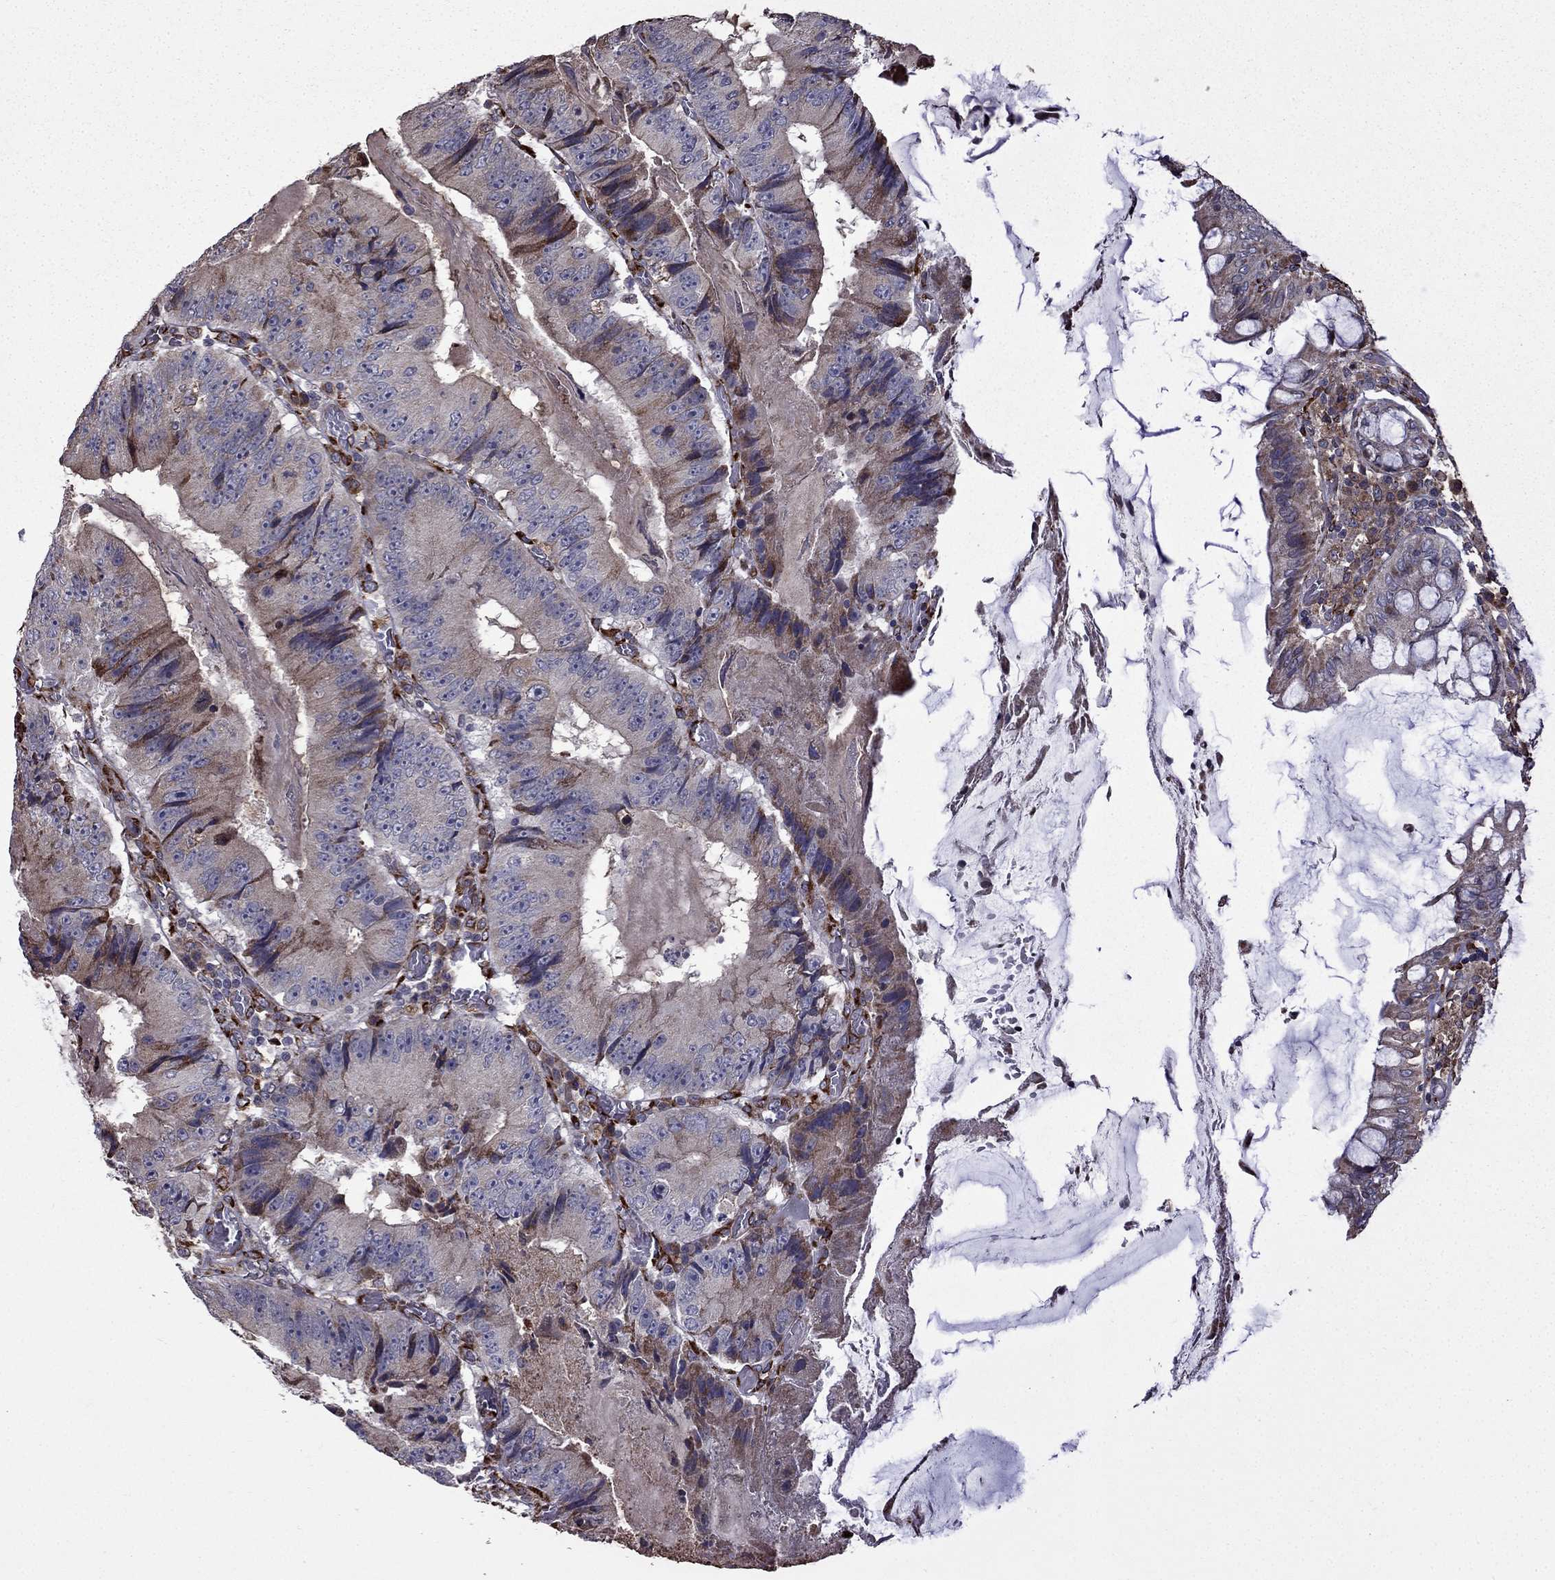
{"staining": {"intensity": "weak", "quantity": "25%-75%", "location": "cytoplasmic/membranous"}, "tissue": "colorectal cancer", "cell_type": "Tumor cells", "image_type": "cancer", "snomed": [{"axis": "morphology", "description": "Adenocarcinoma, NOS"}, {"axis": "topography", "description": "Colon"}], "caption": "Immunohistochemistry (IHC) staining of colorectal cancer, which shows low levels of weak cytoplasmic/membranous positivity in about 25%-75% of tumor cells indicating weak cytoplasmic/membranous protein staining. The staining was performed using DAB (brown) for protein detection and nuclei were counterstained in hematoxylin (blue).", "gene": "IKBIP", "patient": {"sex": "female", "age": 86}}